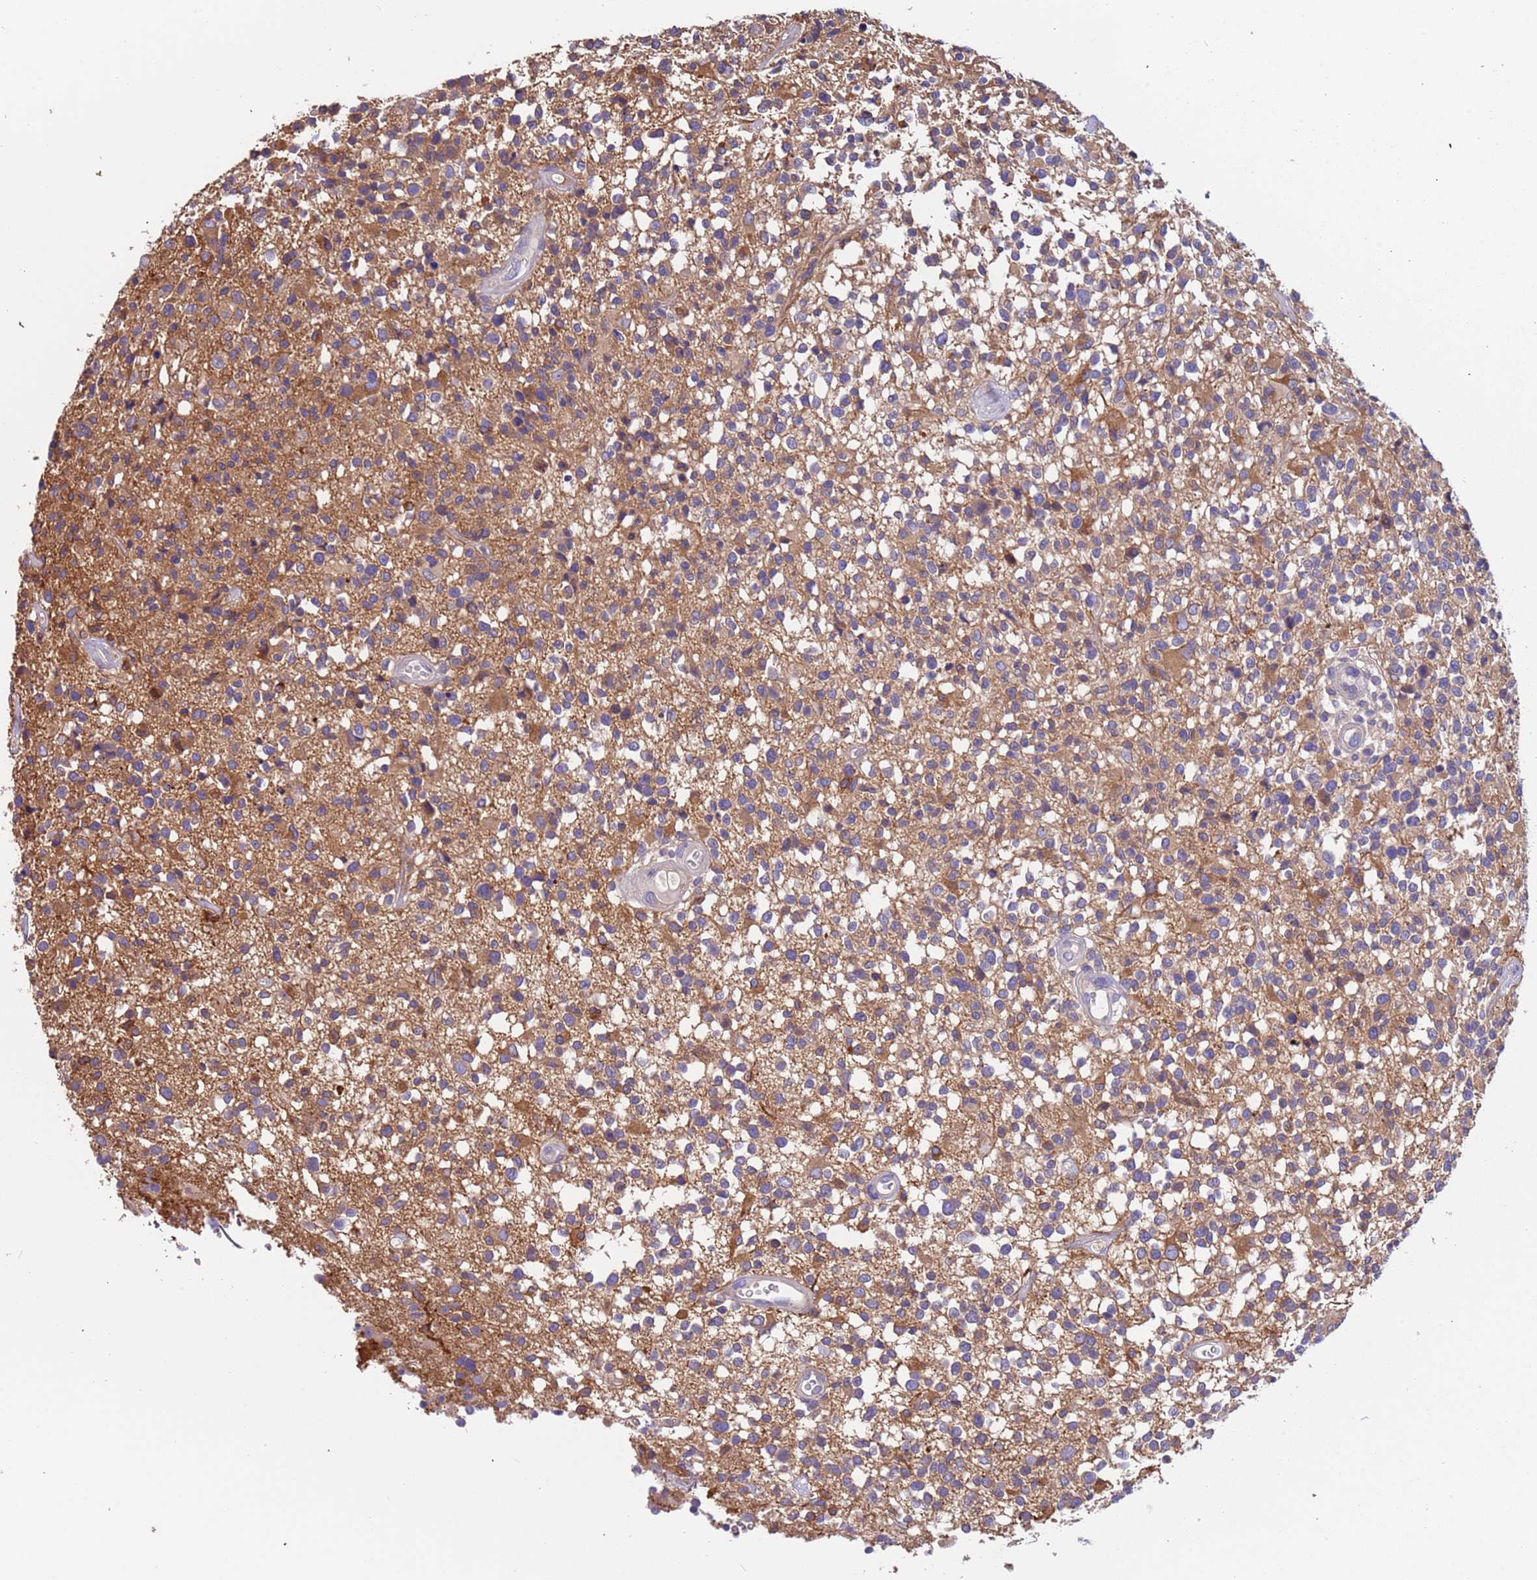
{"staining": {"intensity": "negative", "quantity": "none", "location": "none"}, "tissue": "glioma", "cell_type": "Tumor cells", "image_type": "cancer", "snomed": [{"axis": "morphology", "description": "Glioma, malignant, High grade"}, {"axis": "morphology", "description": "Glioblastoma, NOS"}, {"axis": "topography", "description": "Brain"}], "caption": "Tumor cells show no significant positivity in glioma.", "gene": "LAMB4", "patient": {"sex": "male", "age": 60}}